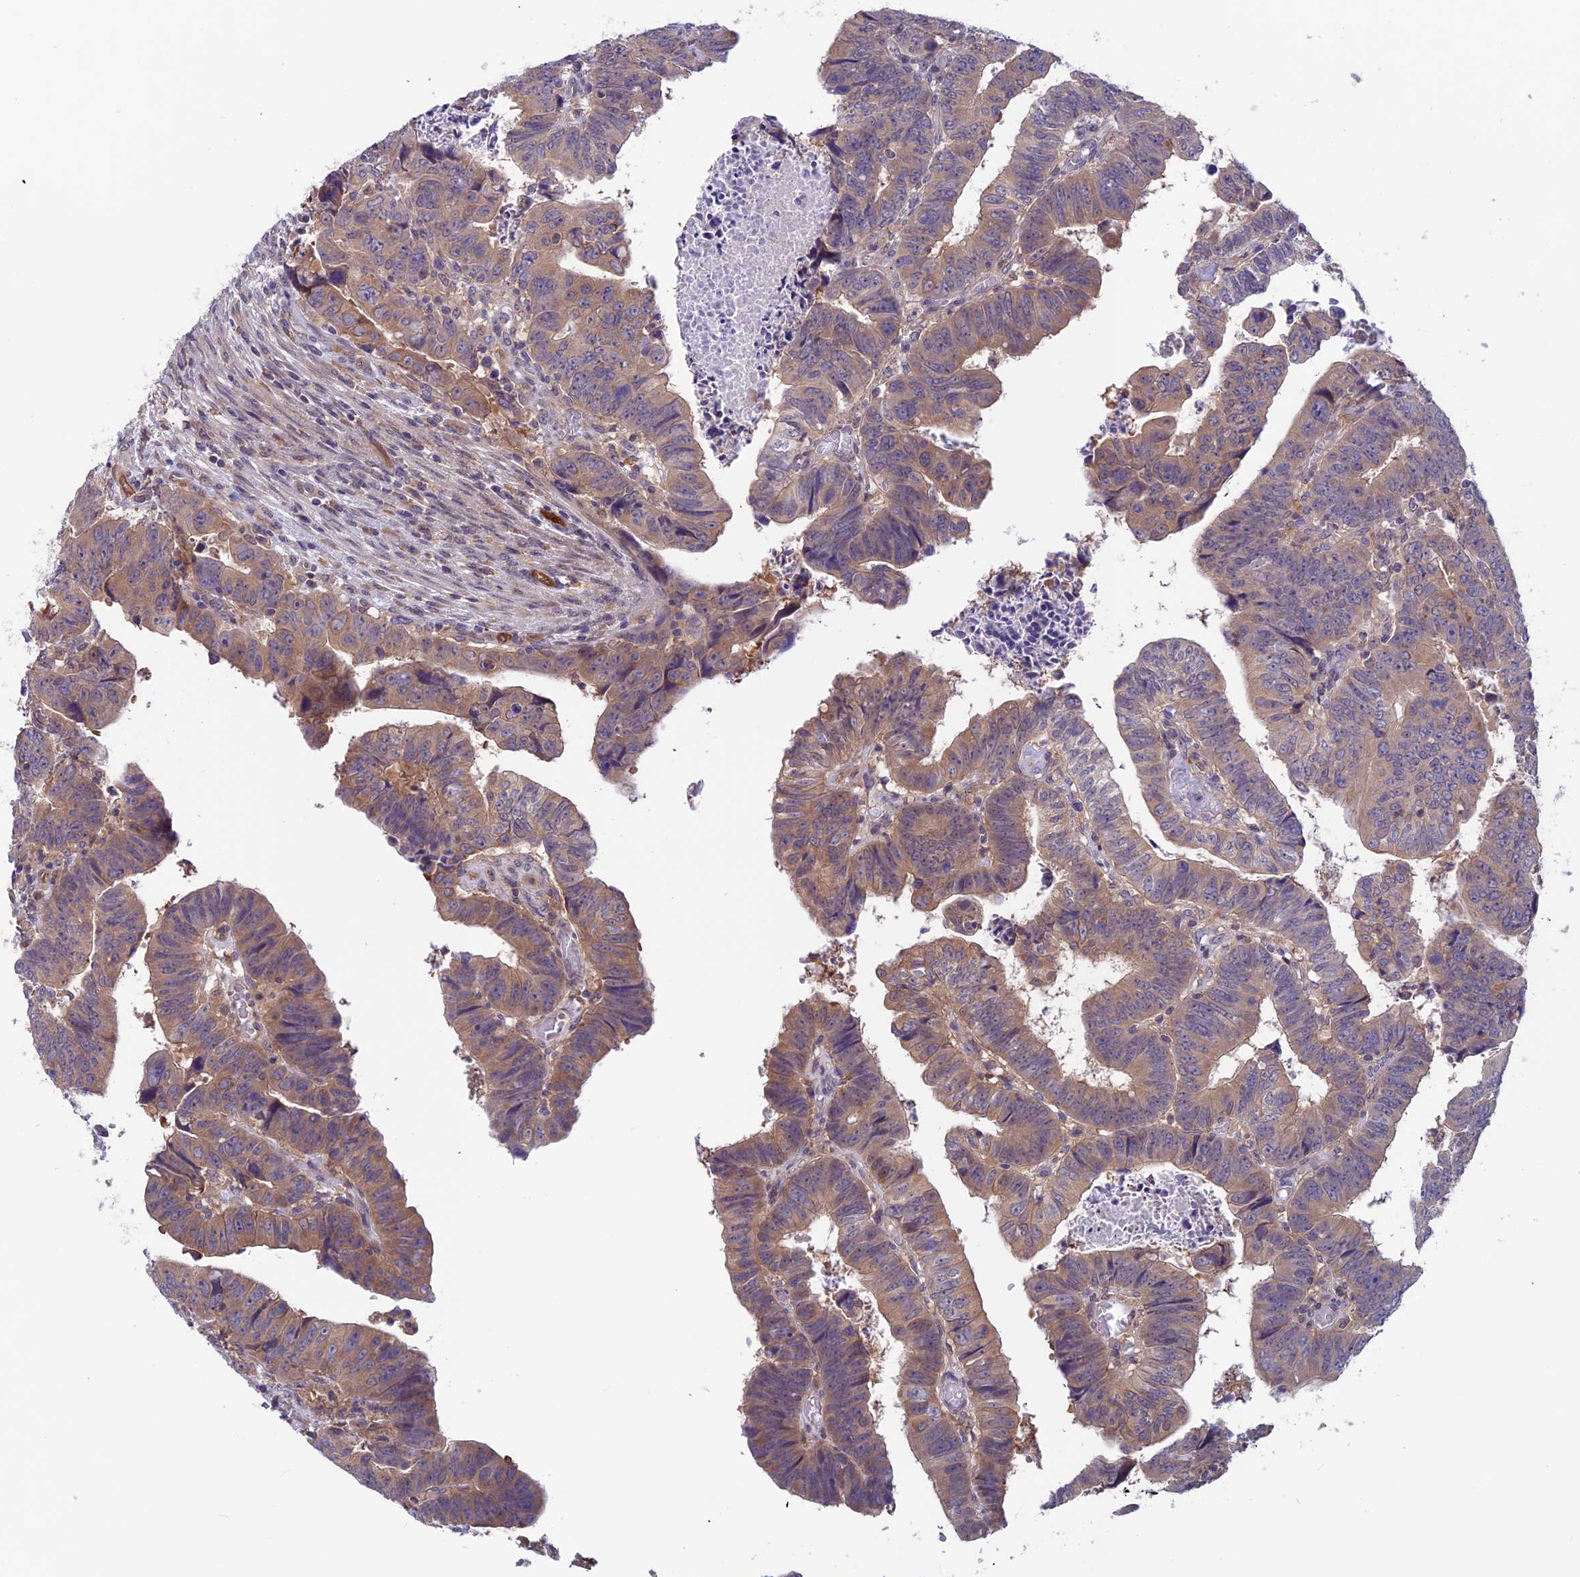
{"staining": {"intensity": "moderate", "quantity": ">75%", "location": "cytoplasmic/membranous"}, "tissue": "colorectal cancer", "cell_type": "Tumor cells", "image_type": "cancer", "snomed": [{"axis": "morphology", "description": "Normal tissue, NOS"}, {"axis": "morphology", "description": "Adenocarcinoma, NOS"}, {"axis": "topography", "description": "Rectum"}], "caption": "Protein expression analysis of human colorectal cancer reveals moderate cytoplasmic/membranous expression in approximately >75% of tumor cells. The staining is performed using DAB (3,3'-diaminobenzidine) brown chromogen to label protein expression. The nuclei are counter-stained blue using hematoxylin.", "gene": "MAST2", "patient": {"sex": "female", "age": 65}}